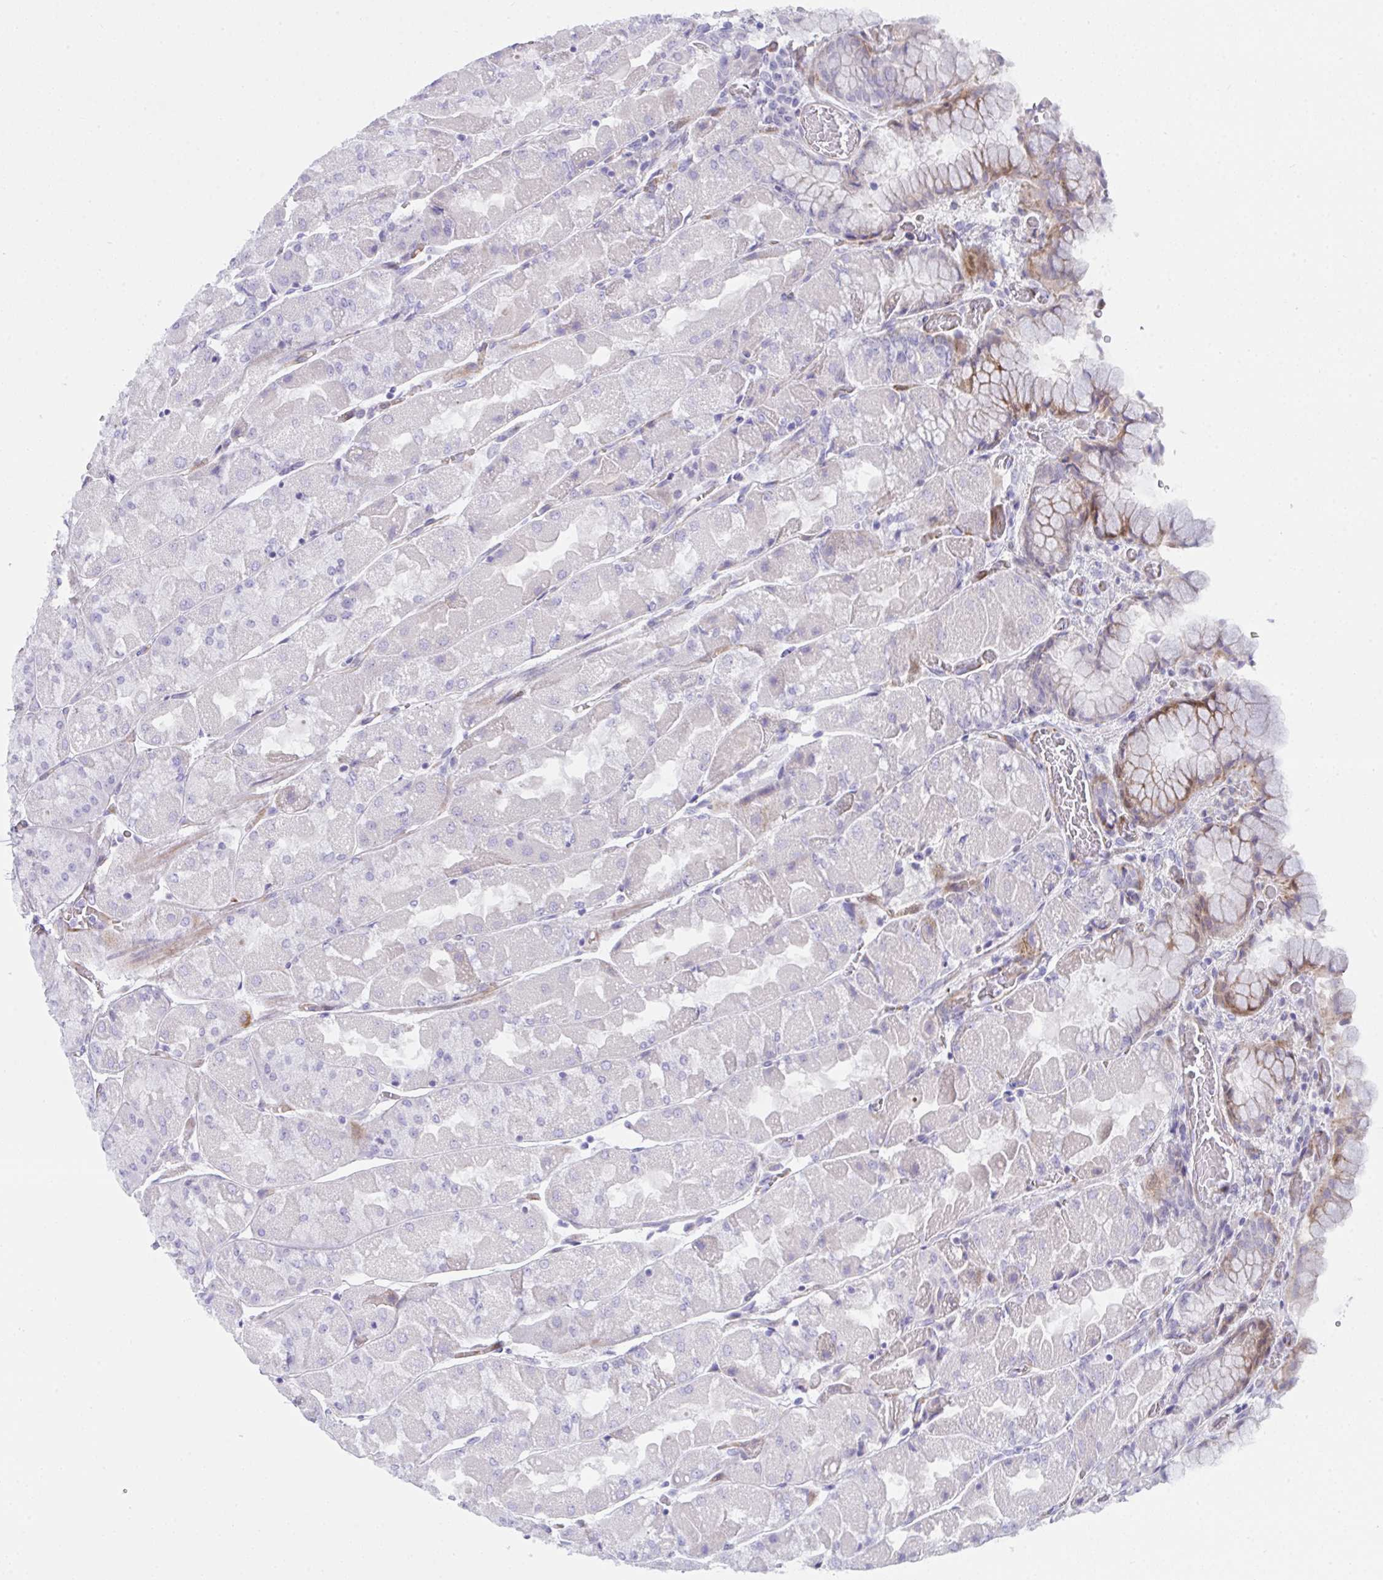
{"staining": {"intensity": "negative", "quantity": "none", "location": "none"}, "tissue": "stomach", "cell_type": "Glandular cells", "image_type": "normal", "snomed": [{"axis": "morphology", "description": "Normal tissue, NOS"}, {"axis": "topography", "description": "Stomach"}], "caption": "Immunohistochemistry (IHC) histopathology image of benign stomach: stomach stained with DAB exhibits no significant protein staining in glandular cells.", "gene": "ZNF713", "patient": {"sex": "female", "age": 61}}